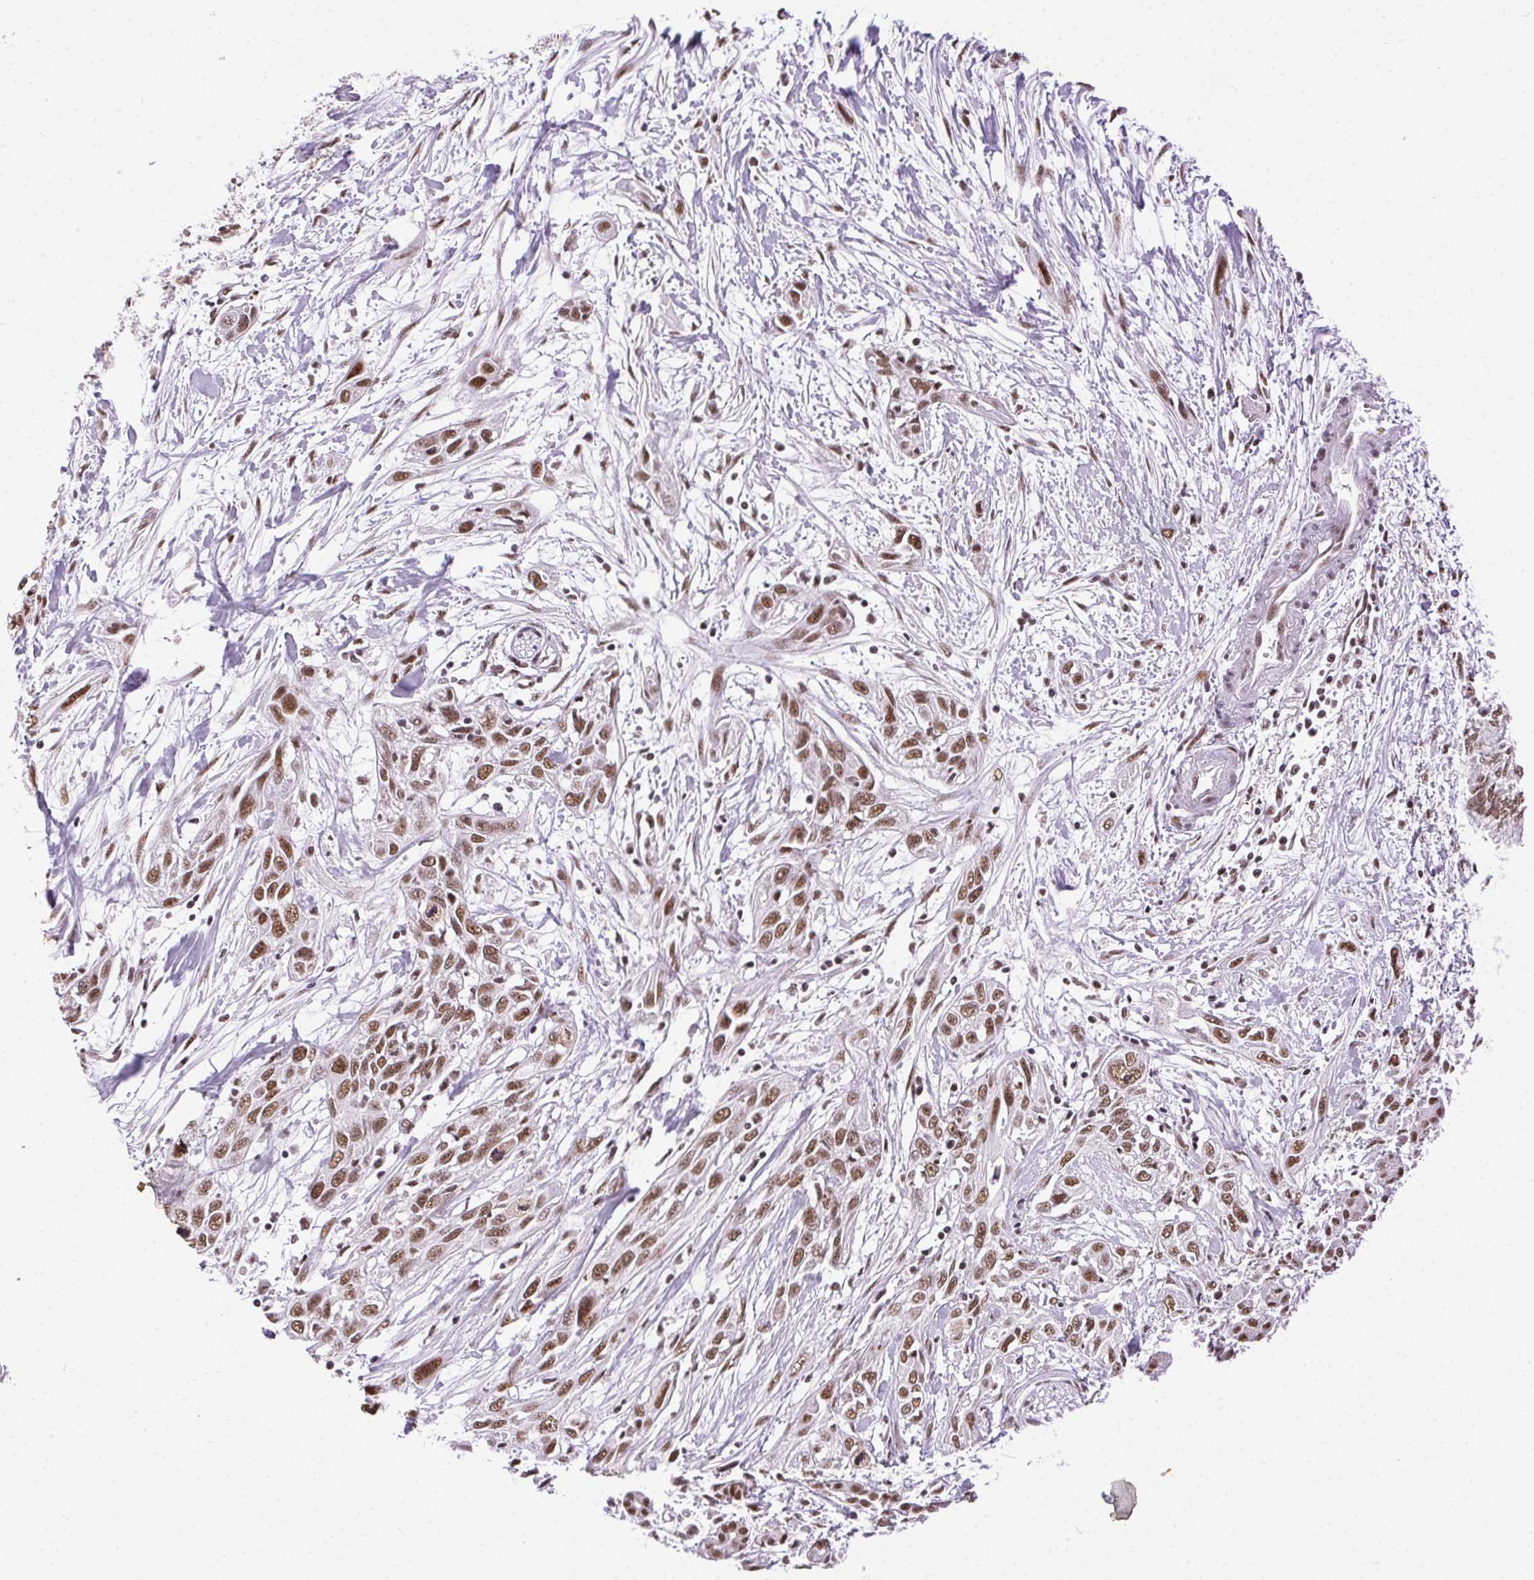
{"staining": {"intensity": "moderate", "quantity": ">75%", "location": "nuclear"}, "tissue": "pancreatic cancer", "cell_type": "Tumor cells", "image_type": "cancer", "snomed": [{"axis": "morphology", "description": "Adenocarcinoma, NOS"}, {"axis": "topography", "description": "Pancreas"}], "caption": "Immunohistochemical staining of pancreatic cancer exhibits moderate nuclear protein staining in about >75% of tumor cells. The staining was performed using DAB (3,3'-diaminobenzidine) to visualize the protein expression in brown, while the nuclei were stained in blue with hematoxylin (Magnification: 20x).", "gene": "TRA2B", "patient": {"sex": "female", "age": 55}}